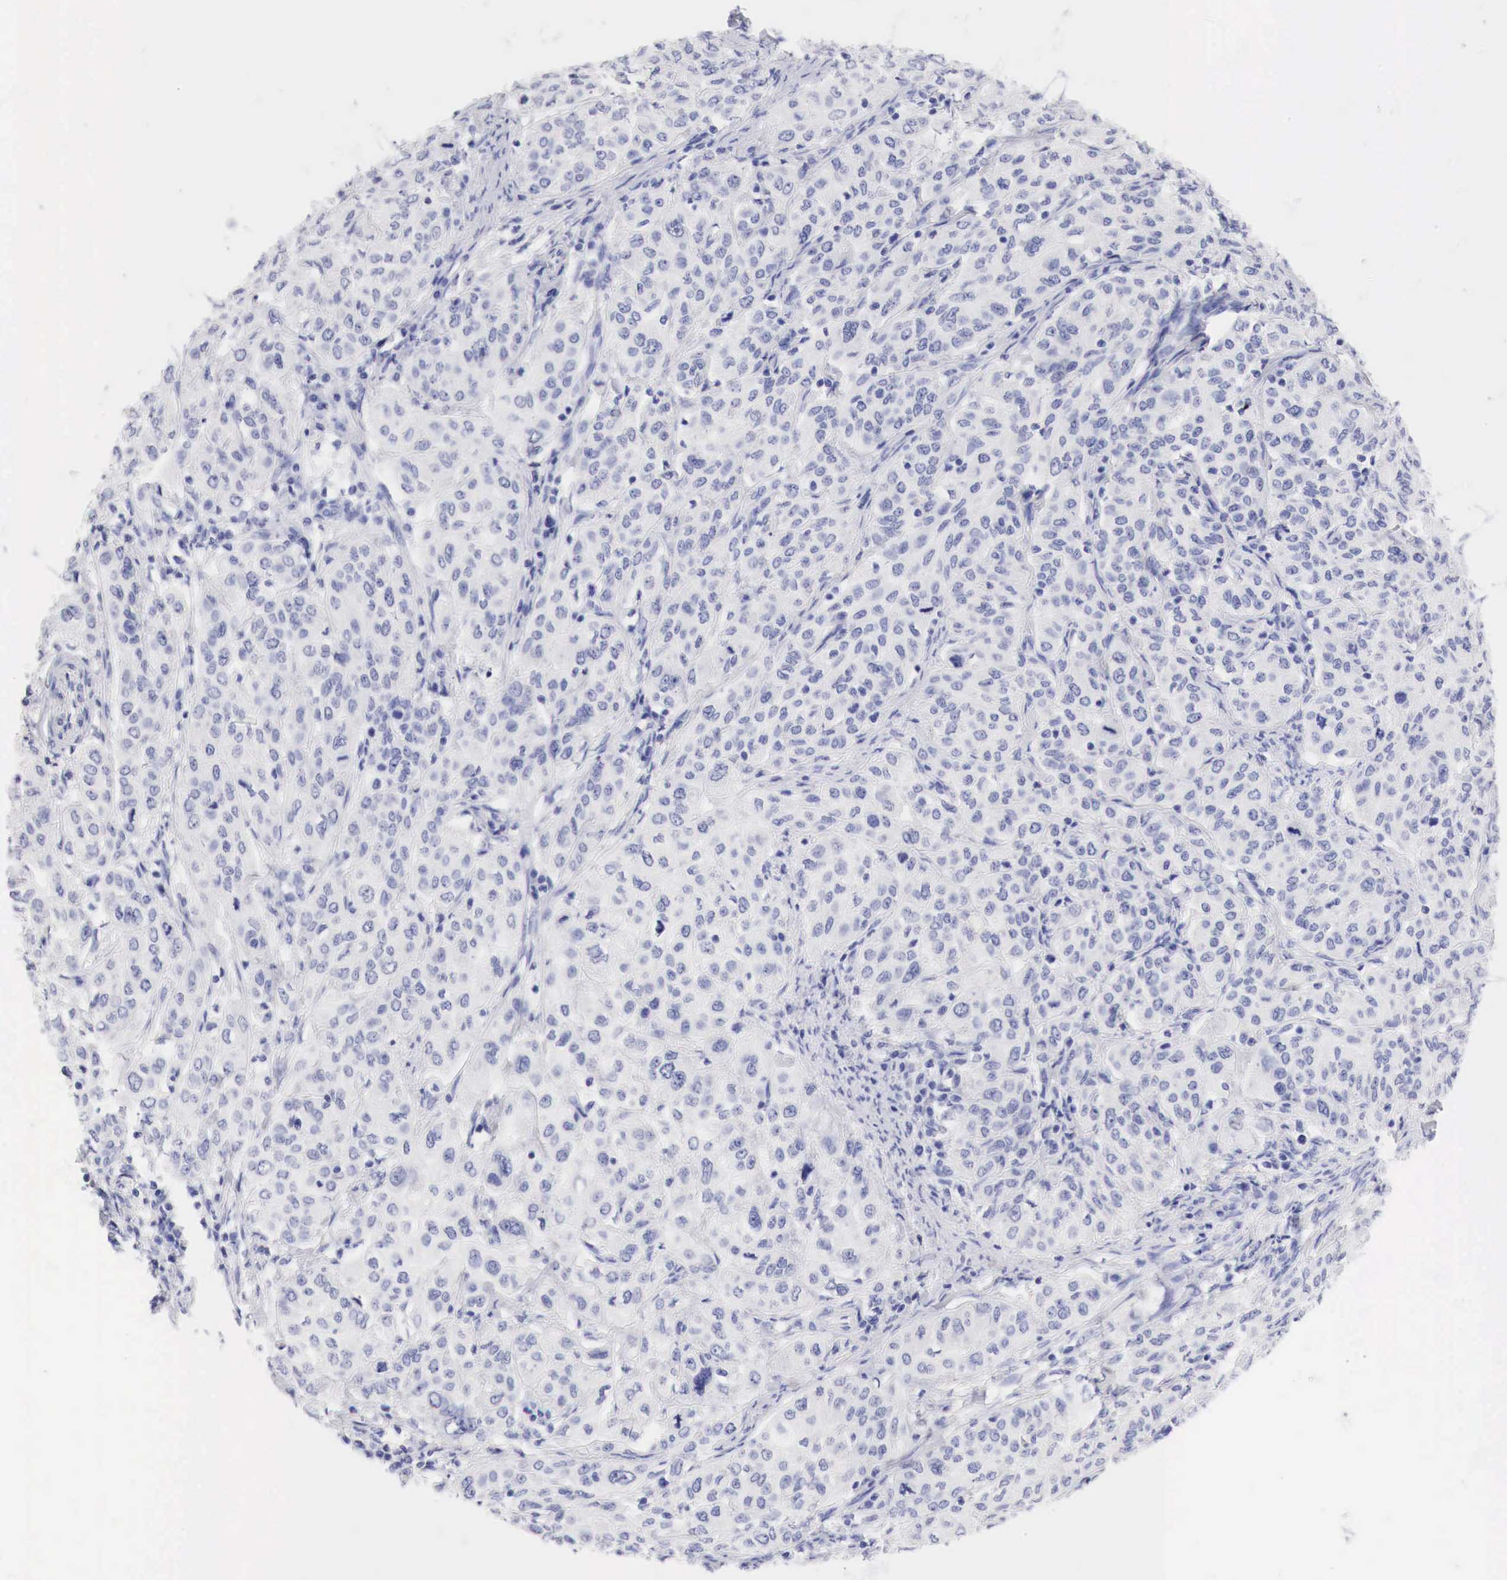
{"staining": {"intensity": "negative", "quantity": "none", "location": "none"}, "tissue": "cervical cancer", "cell_type": "Tumor cells", "image_type": "cancer", "snomed": [{"axis": "morphology", "description": "Squamous cell carcinoma, NOS"}, {"axis": "topography", "description": "Cervix"}], "caption": "Tumor cells show no significant expression in cervical cancer (squamous cell carcinoma).", "gene": "TYR", "patient": {"sex": "female", "age": 38}}